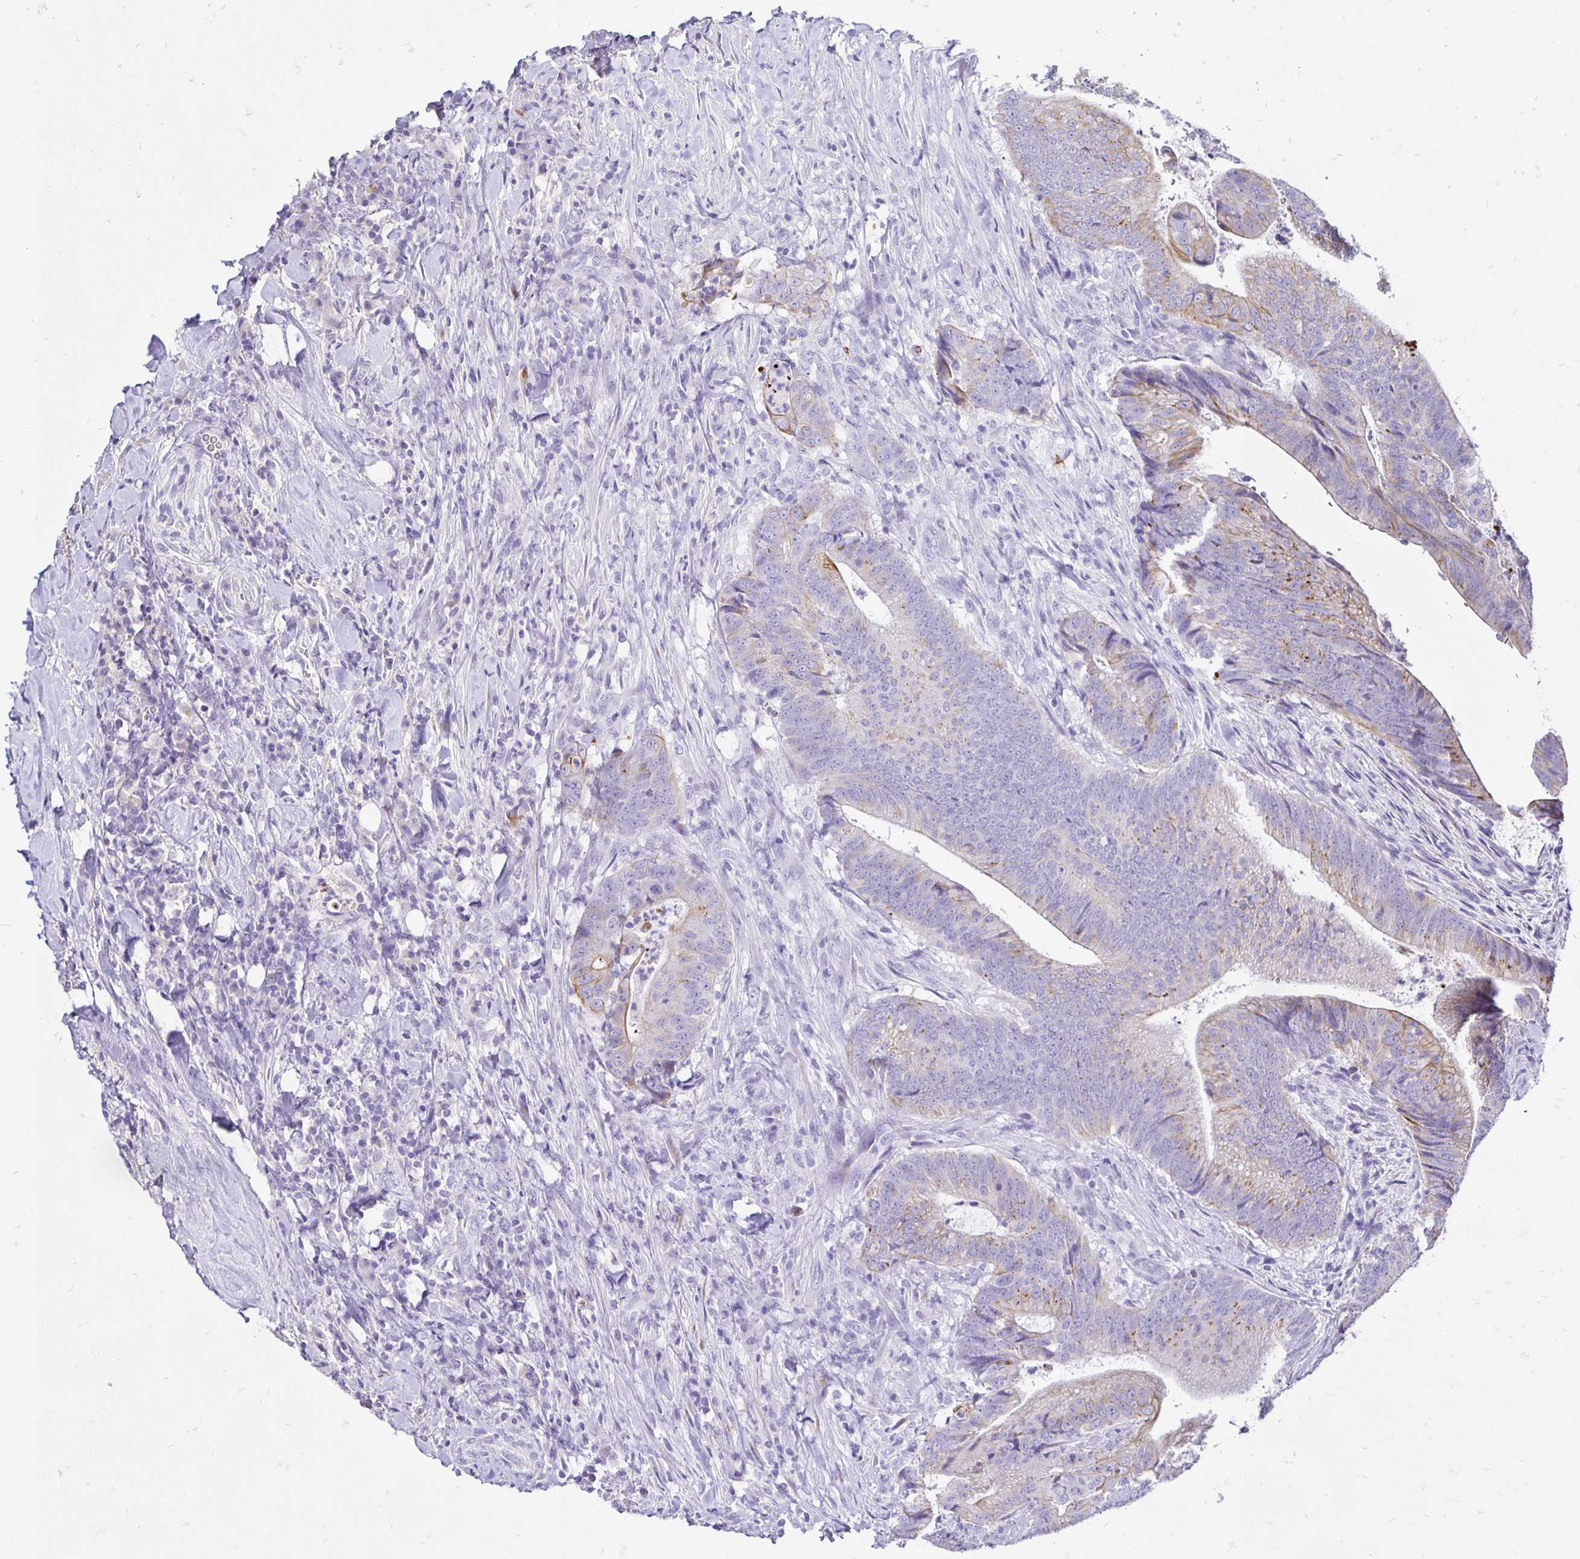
{"staining": {"intensity": "moderate", "quantity": "25%-75%", "location": "cytoplasmic/membranous"}, "tissue": "colorectal cancer", "cell_type": "Tumor cells", "image_type": "cancer", "snomed": [{"axis": "morphology", "description": "Adenocarcinoma, NOS"}, {"axis": "topography", "description": "Colon"}], "caption": "An image showing moderate cytoplasmic/membranous expression in approximately 25%-75% of tumor cells in adenocarcinoma (colorectal), as visualized by brown immunohistochemical staining.", "gene": "TAF1D", "patient": {"sex": "female", "age": 43}}